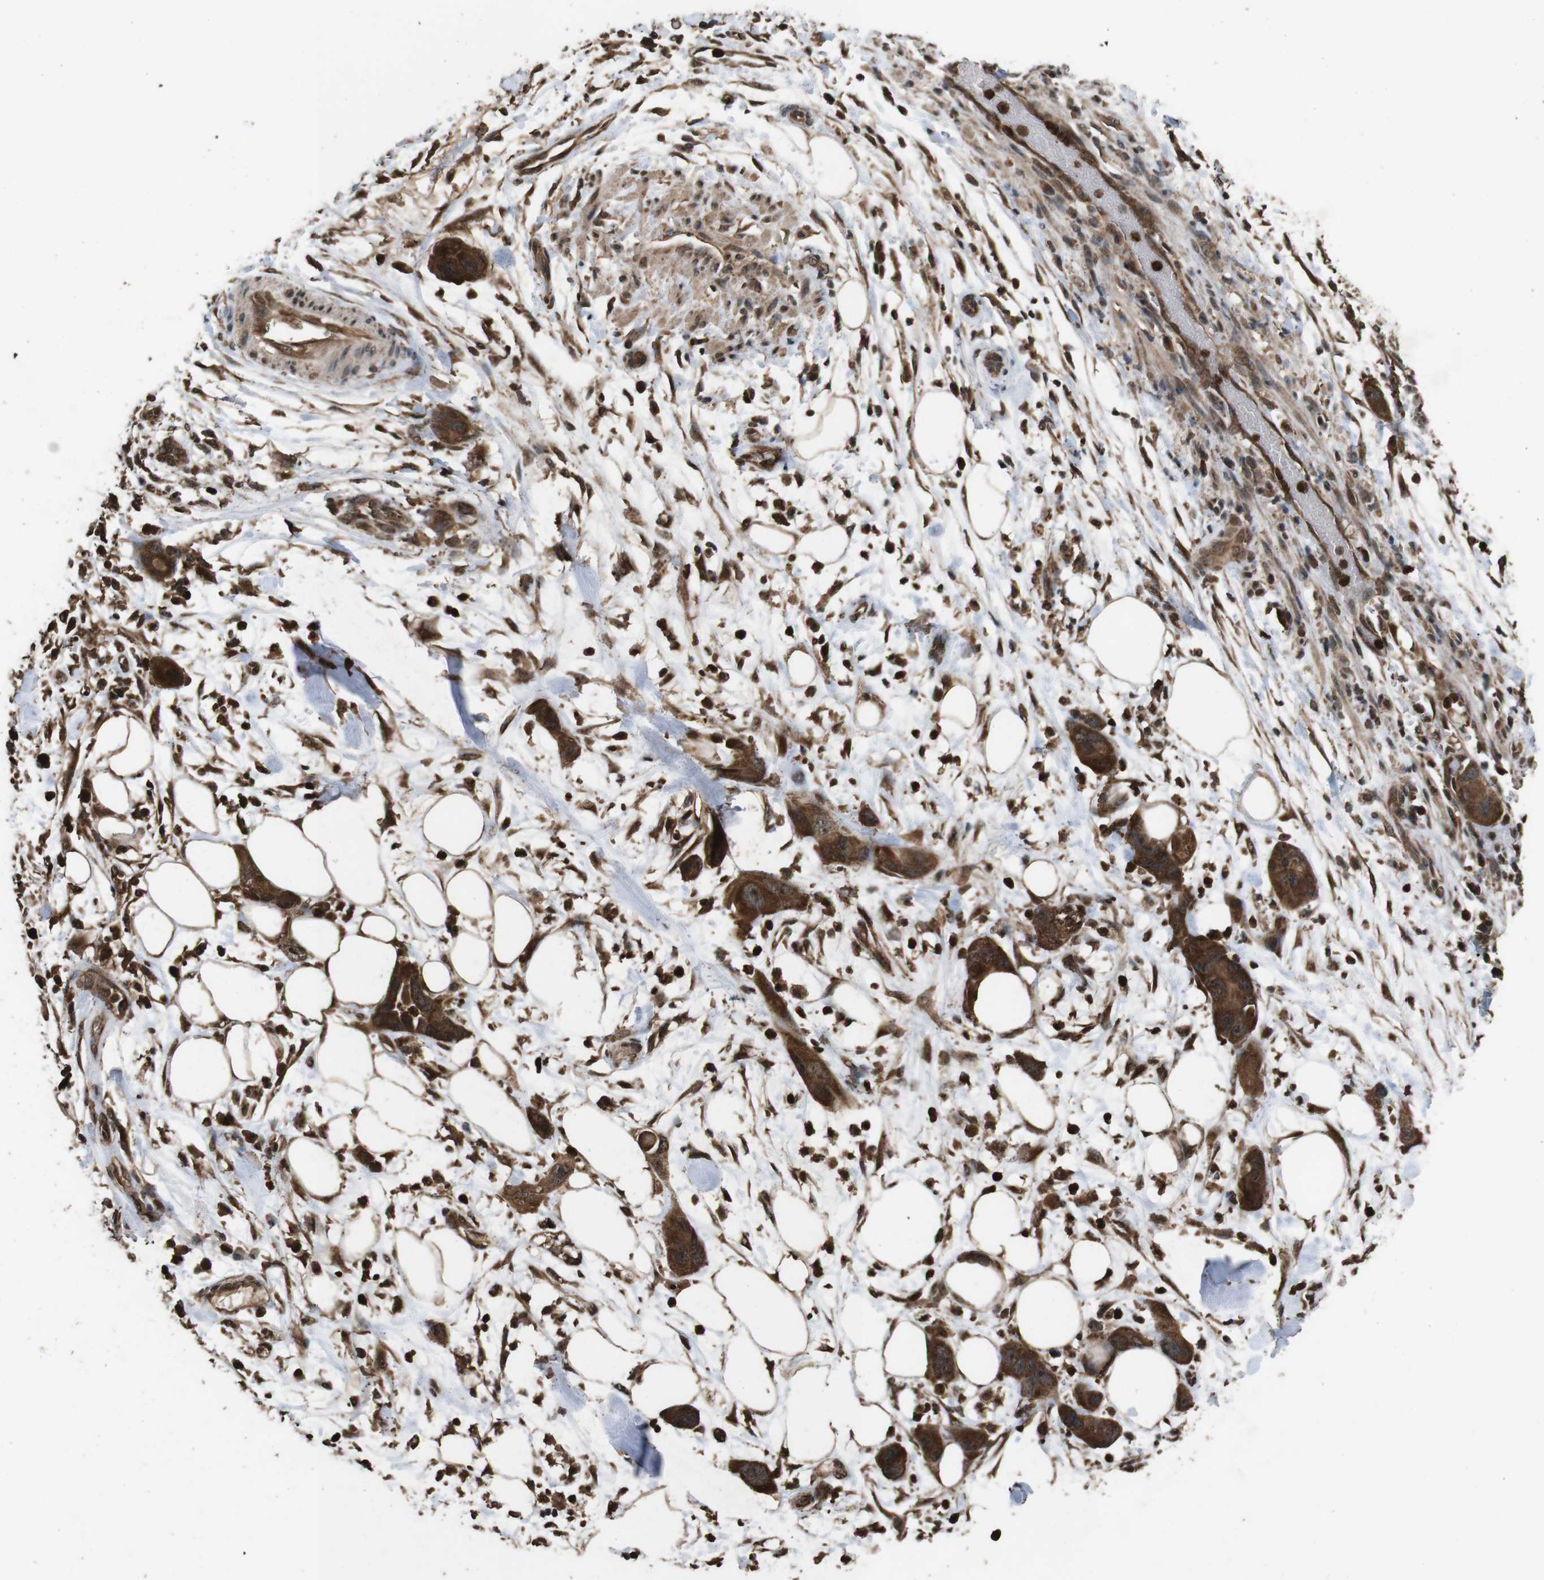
{"staining": {"intensity": "strong", "quantity": ">75%", "location": "cytoplasmic/membranous"}, "tissue": "pancreatic cancer", "cell_type": "Tumor cells", "image_type": "cancer", "snomed": [{"axis": "morphology", "description": "Adenocarcinoma, NOS"}, {"axis": "topography", "description": "Pancreas"}], "caption": "Immunohistochemistry (IHC) (DAB) staining of pancreatic adenocarcinoma exhibits strong cytoplasmic/membranous protein staining in about >75% of tumor cells.", "gene": "RRAS2", "patient": {"sex": "female", "age": 71}}